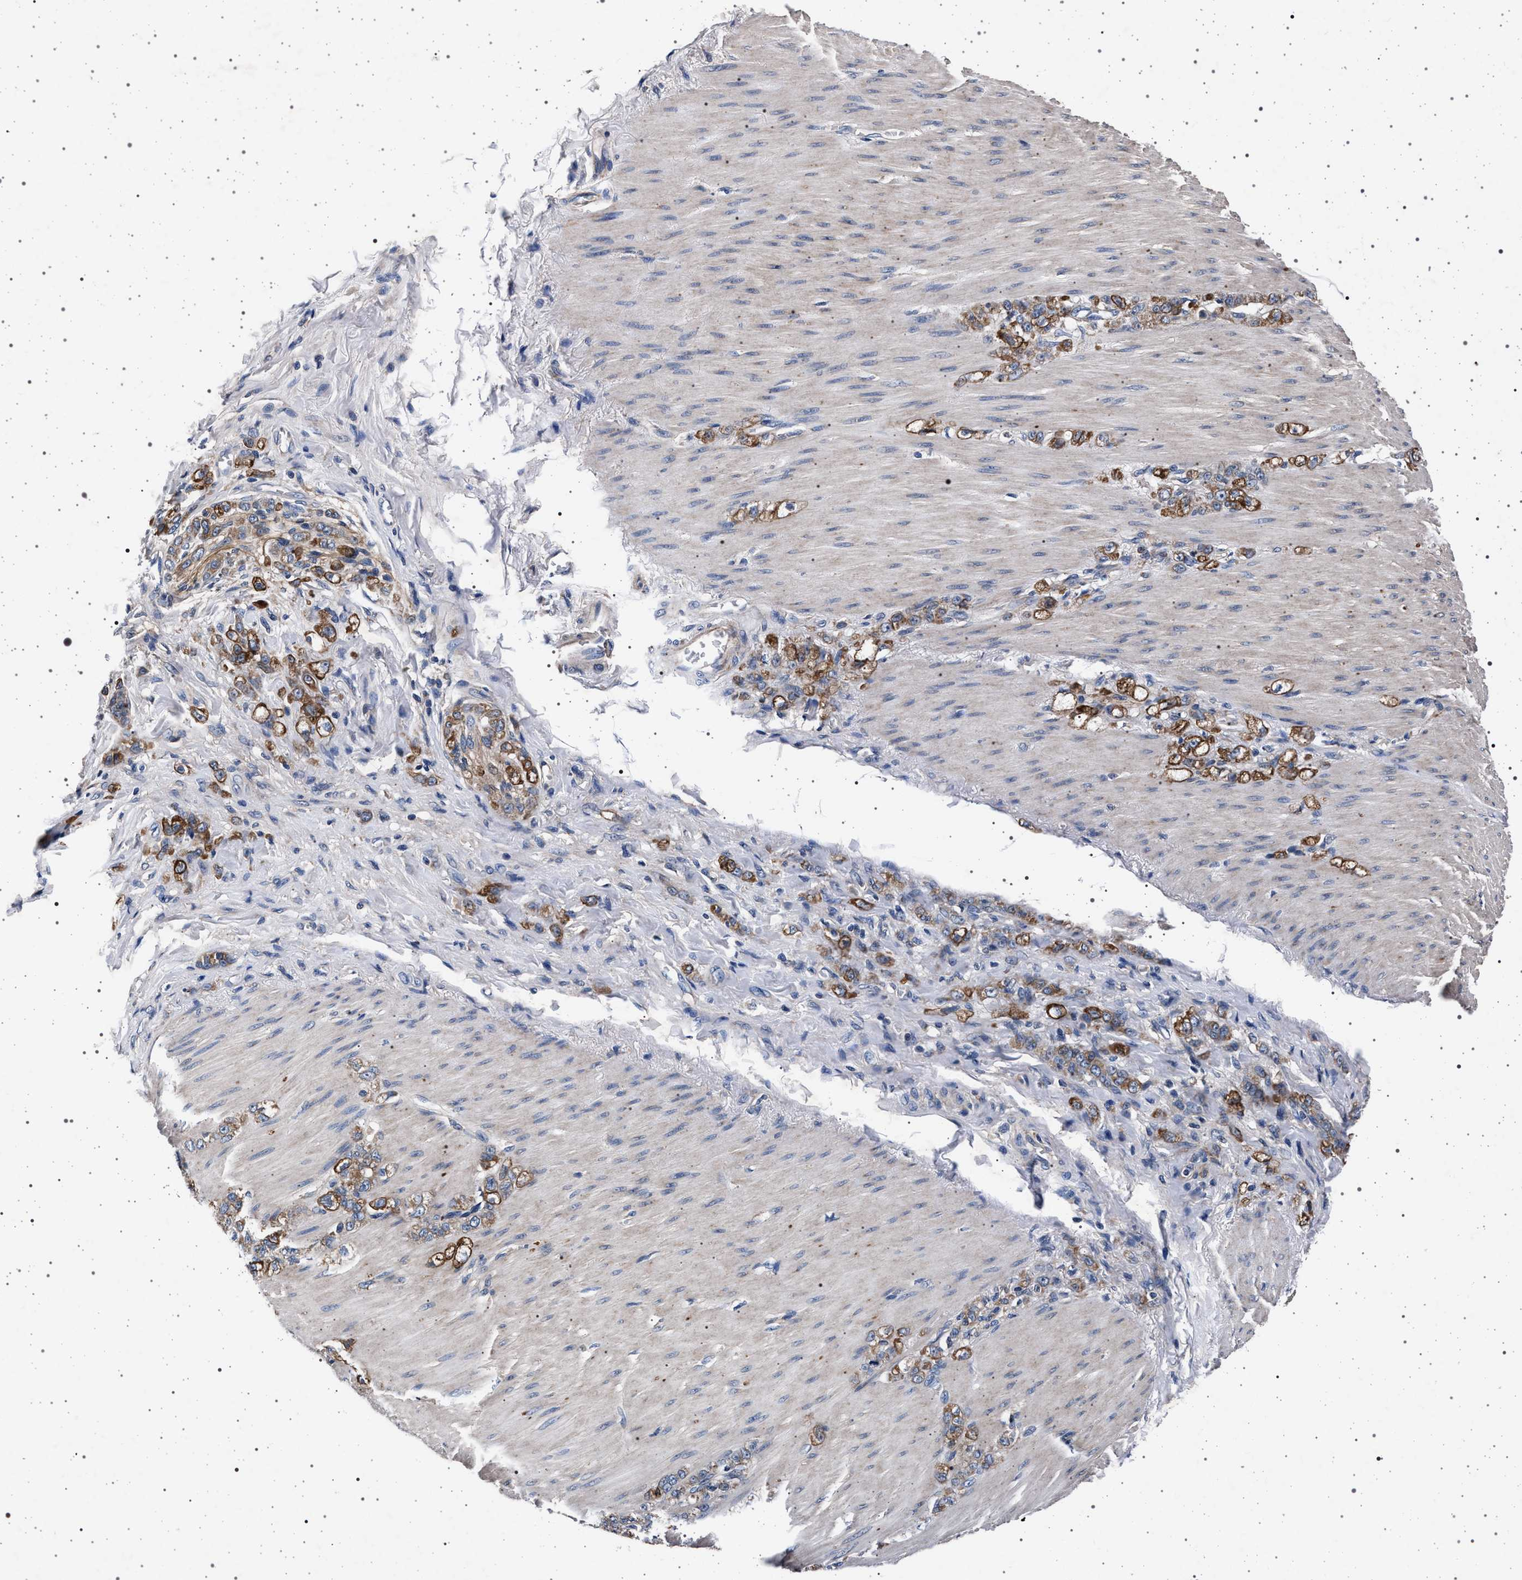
{"staining": {"intensity": "moderate", "quantity": ">75%", "location": "cytoplasmic/membranous"}, "tissue": "stomach cancer", "cell_type": "Tumor cells", "image_type": "cancer", "snomed": [{"axis": "morphology", "description": "Normal tissue, NOS"}, {"axis": "morphology", "description": "Adenocarcinoma, NOS"}, {"axis": "topography", "description": "Stomach"}], "caption": "Stomach cancer (adenocarcinoma) stained with IHC displays moderate cytoplasmic/membranous positivity in approximately >75% of tumor cells.", "gene": "MAP3K2", "patient": {"sex": "male", "age": 82}}